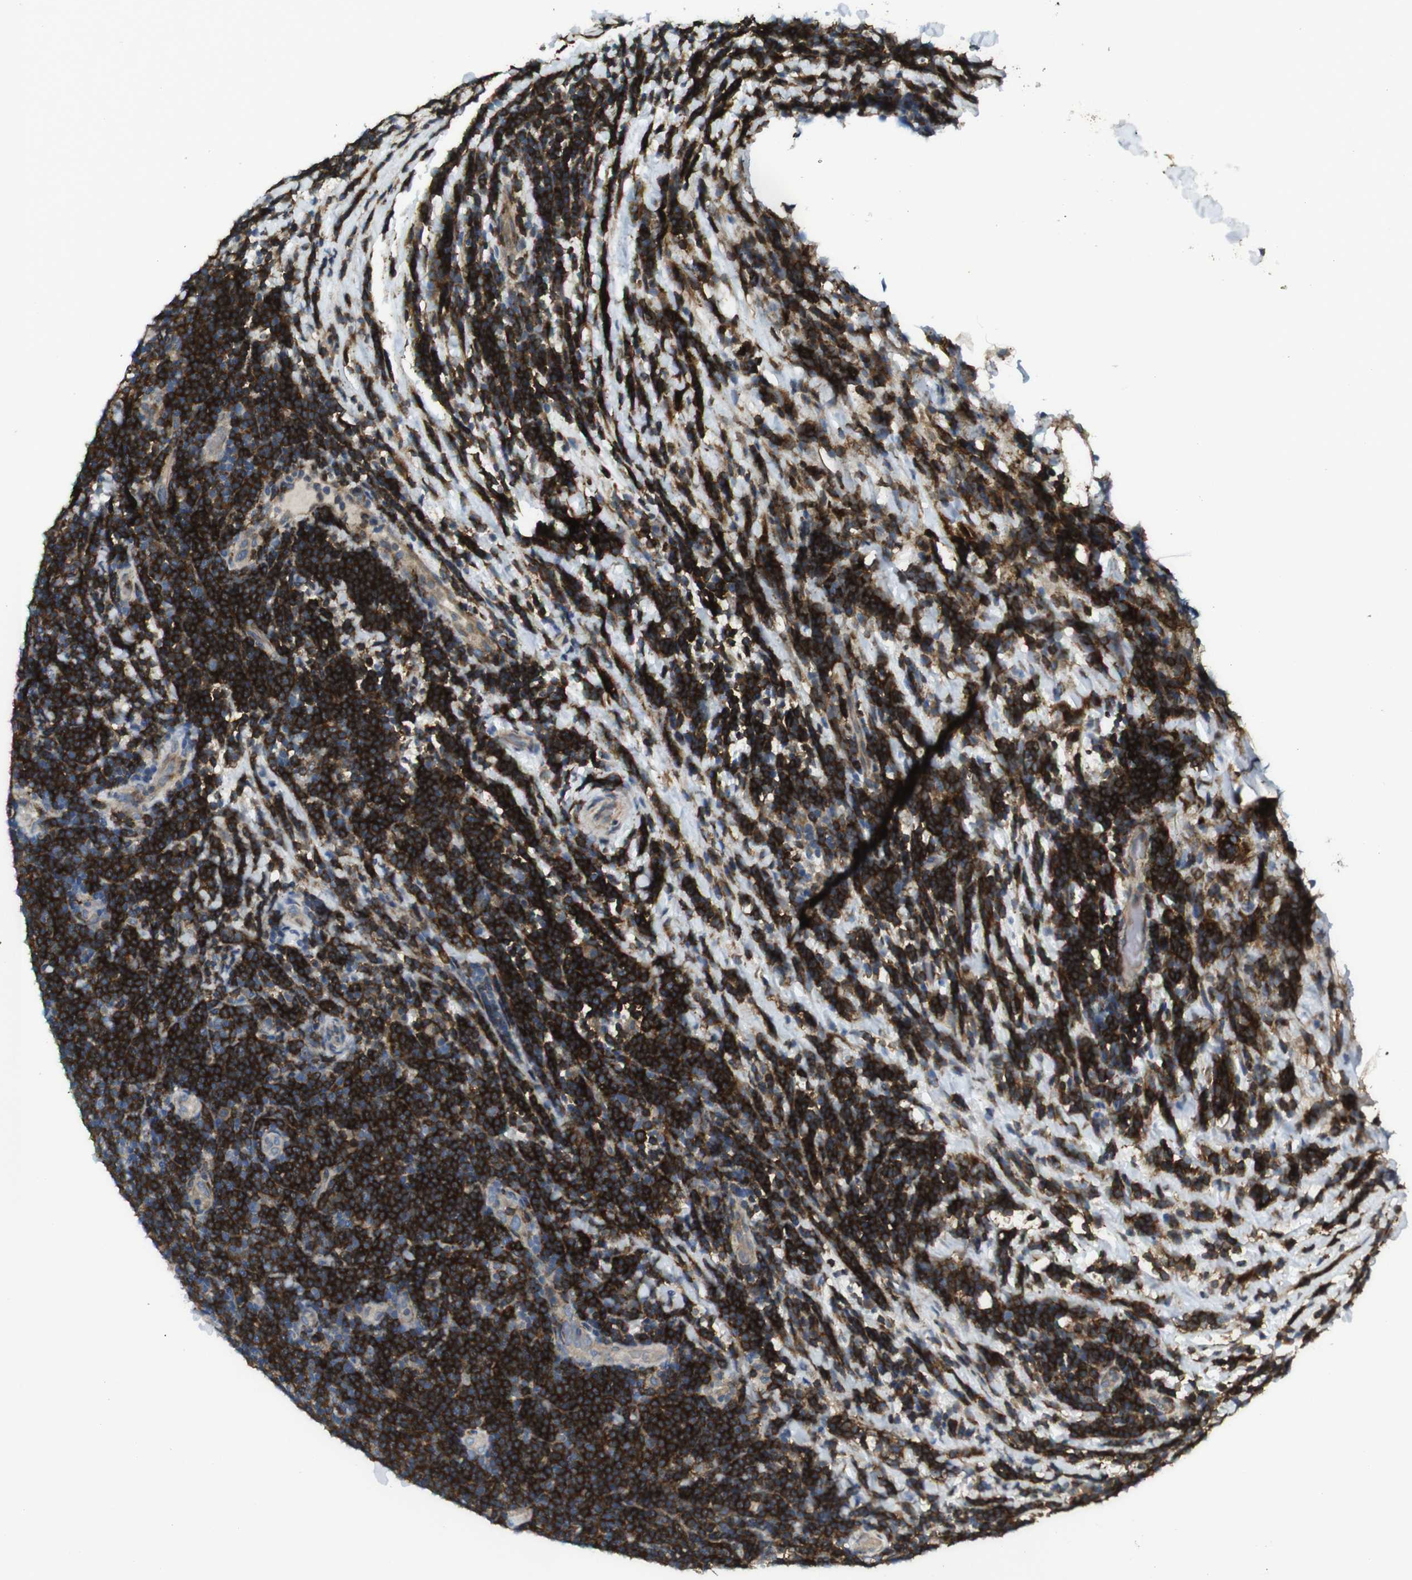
{"staining": {"intensity": "strong", "quantity": ">75%", "location": "cytoplasmic/membranous"}, "tissue": "lymphoma", "cell_type": "Tumor cells", "image_type": "cancer", "snomed": [{"axis": "morphology", "description": "Malignant lymphoma, non-Hodgkin's type, Low grade"}, {"axis": "topography", "description": "Lymph node"}], "caption": "Lymphoma tissue displays strong cytoplasmic/membranous staining in approximately >75% of tumor cells", "gene": "ARHGAP24", "patient": {"sex": "male", "age": 83}}